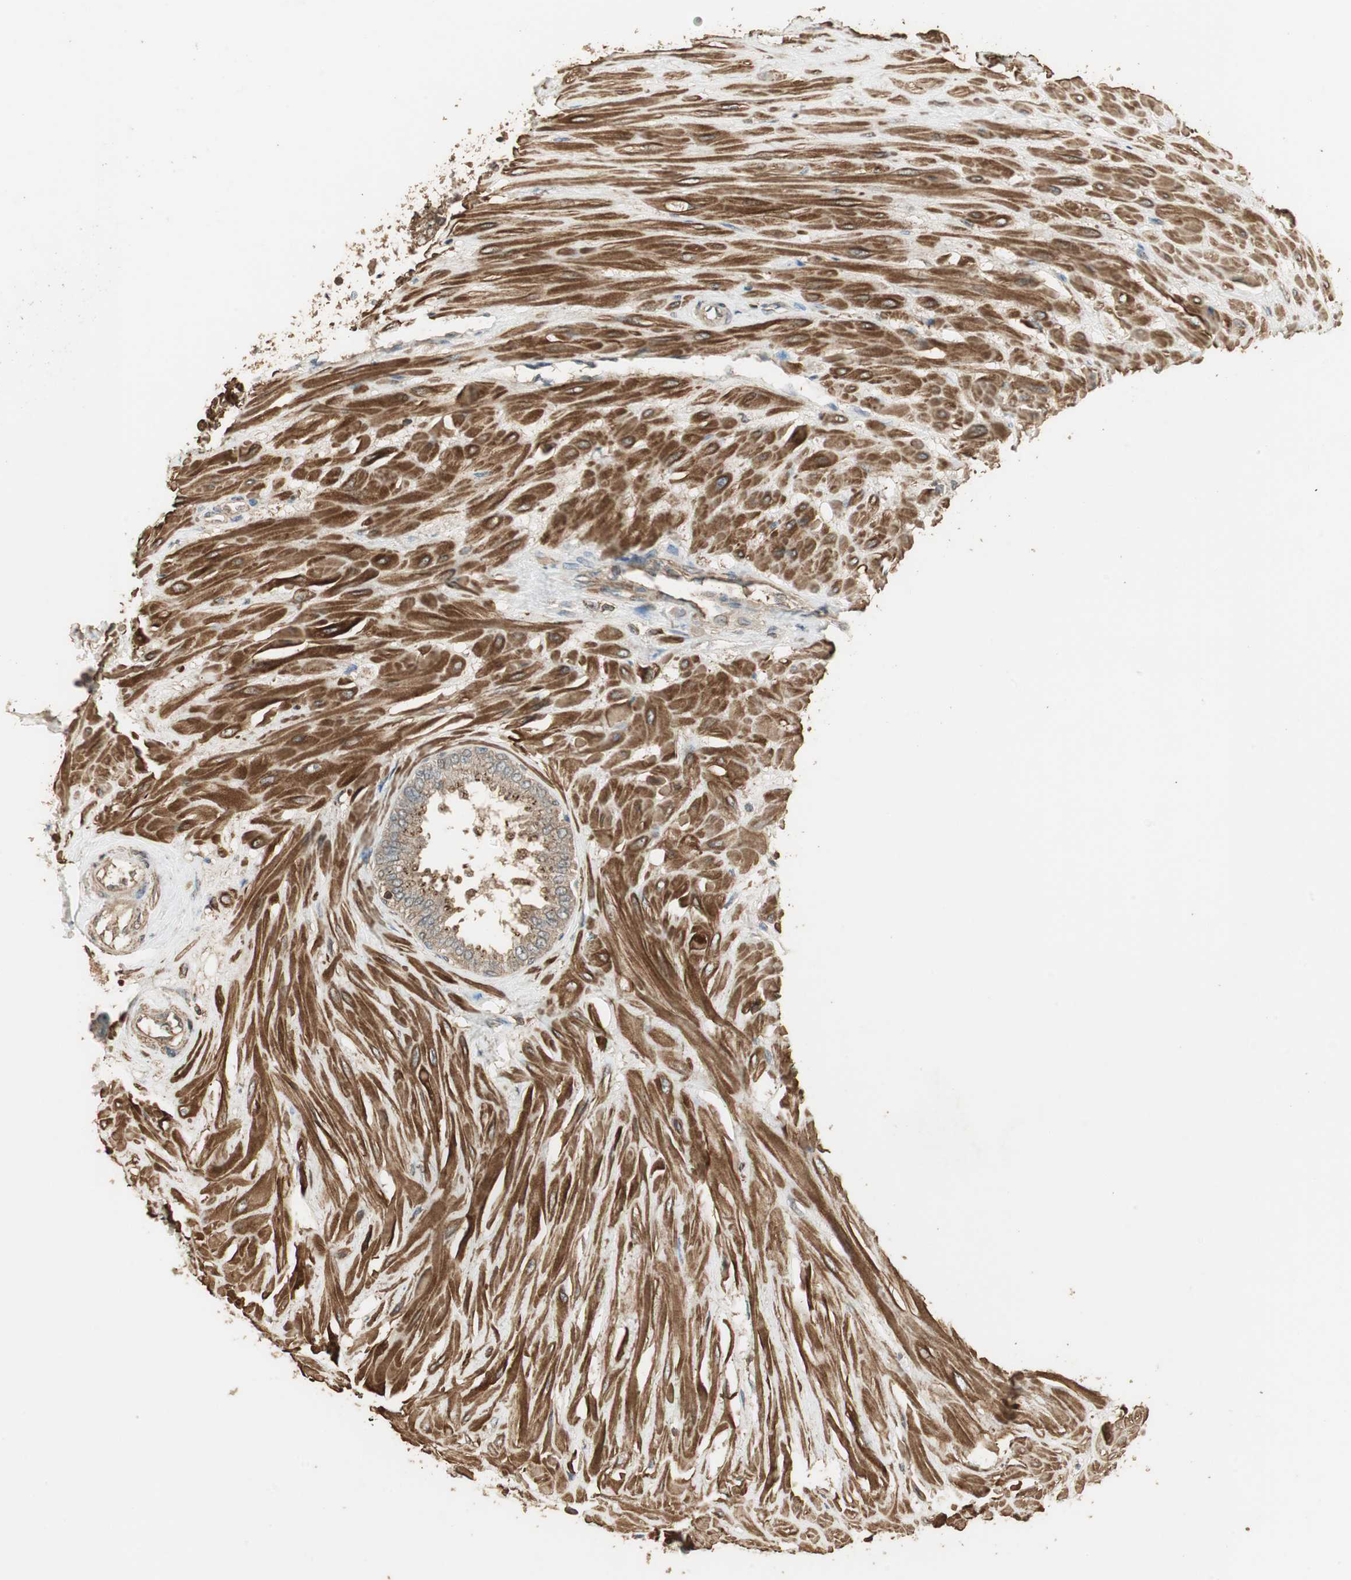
{"staining": {"intensity": "moderate", "quantity": ">75%", "location": "cytoplasmic/membranous"}, "tissue": "seminal vesicle", "cell_type": "Glandular cells", "image_type": "normal", "snomed": [{"axis": "morphology", "description": "Normal tissue, NOS"}, {"axis": "topography", "description": "Seminal veicle"}], "caption": "This is a photomicrograph of IHC staining of unremarkable seminal vesicle, which shows moderate staining in the cytoplasmic/membranous of glandular cells.", "gene": "USP2", "patient": {"sex": "male", "age": 46}}